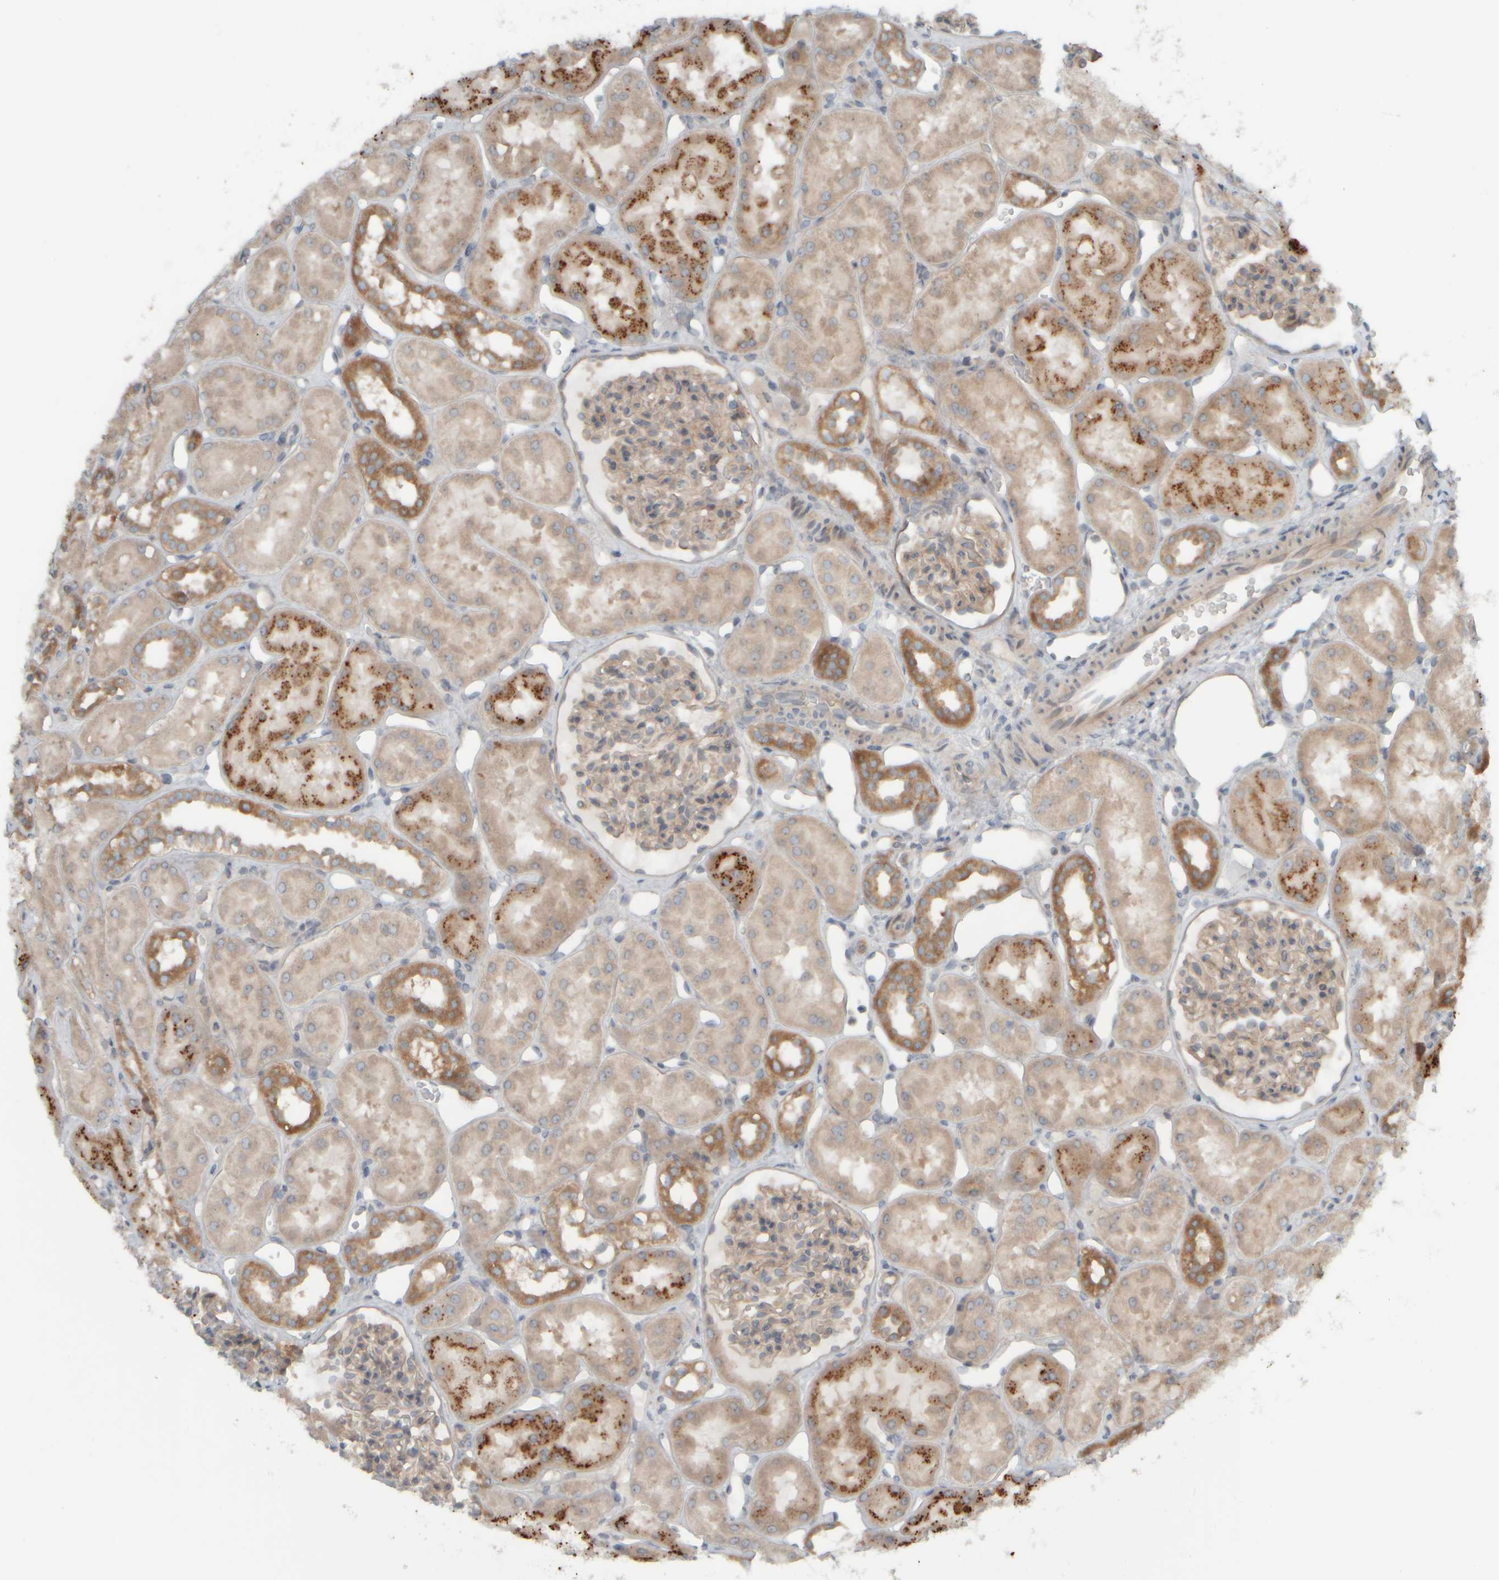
{"staining": {"intensity": "weak", "quantity": "25%-75%", "location": "cytoplasmic/membranous"}, "tissue": "kidney", "cell_type": "Cells in glomeruli", "image_type": "normal", "snomed": [{"axis": "morphology", "description": "Normal tissue, NOS"}, {"axis": "topography", "description": "Kidney"}], "caption": "DAB immunohistochemical staining of normal human kidney demonstrates weak cytoplasmic/membranous protein expression in approximately 25%-75% of cells in glomeruli.", "gene": "HGS", "patient": {"sex": "male", "age": 16}}